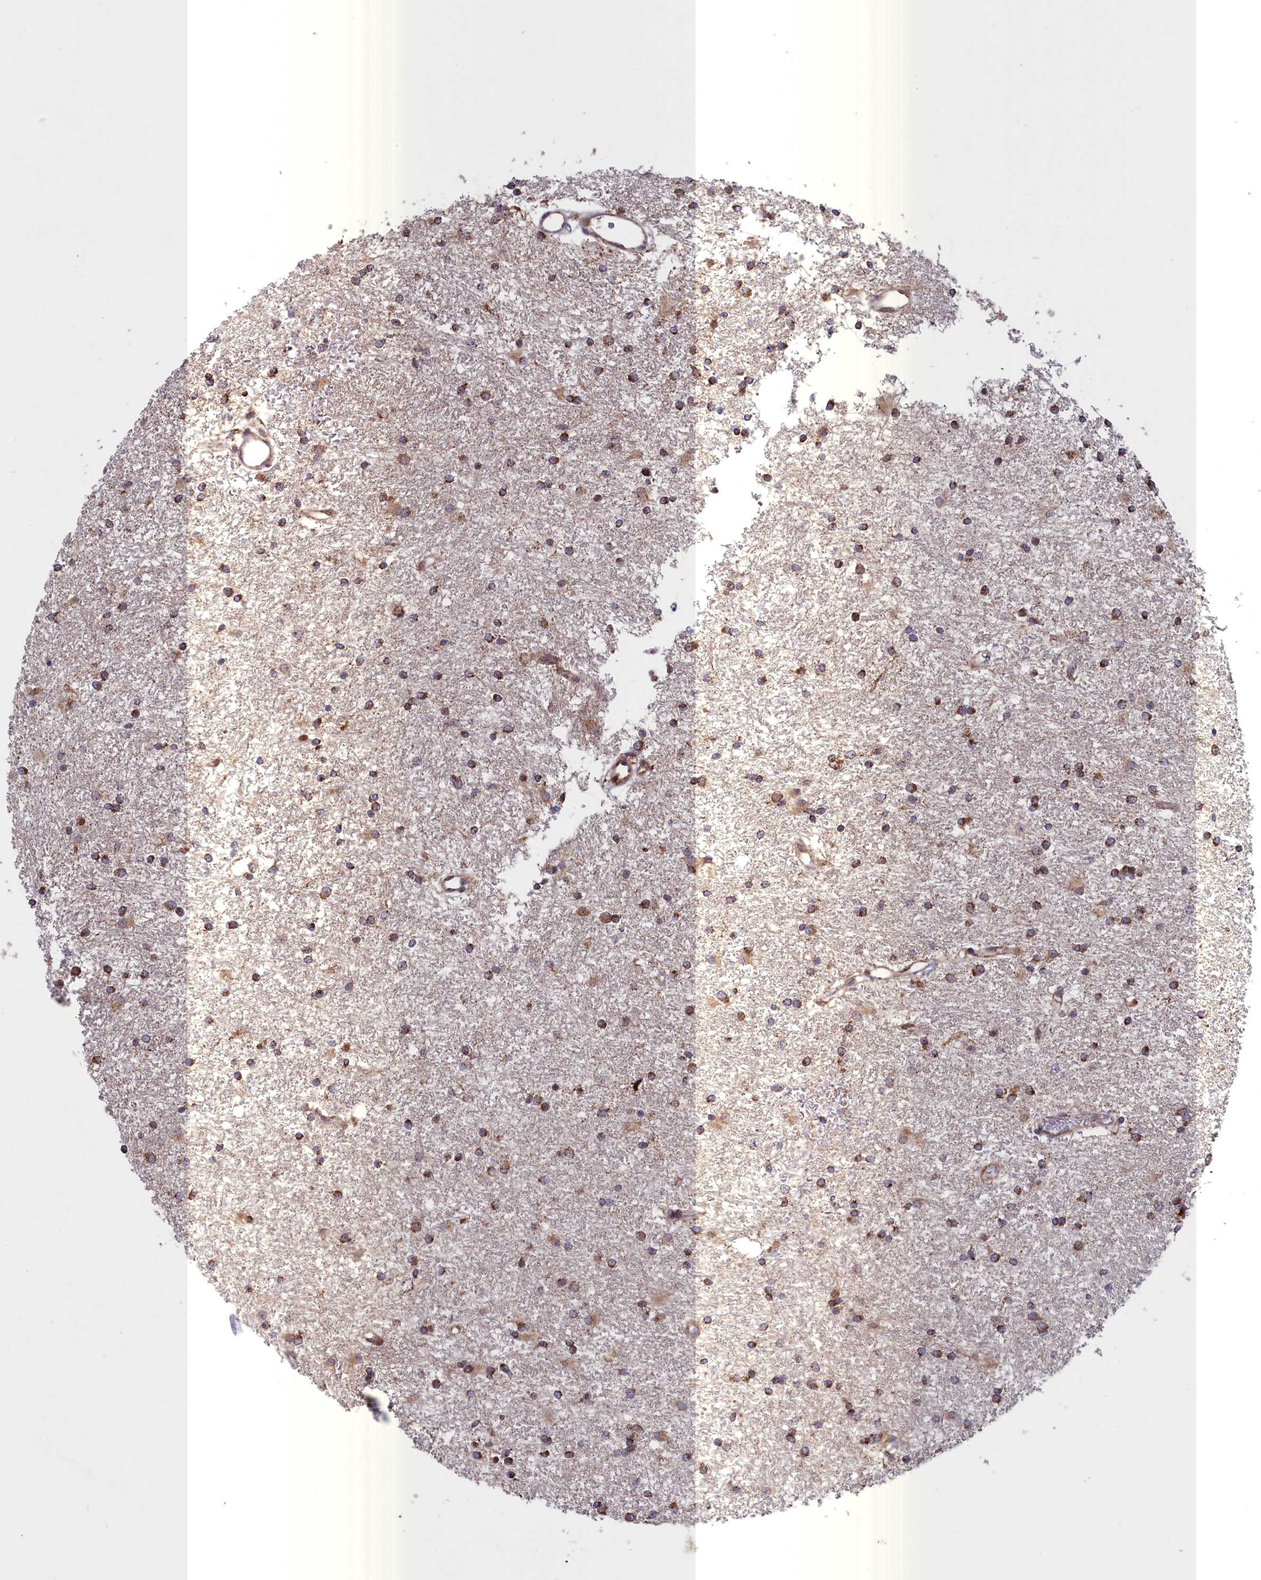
{"staining": {"intensity": "moderate", "quantity": ">75%", "location": "cytoplasmic/membranous"}, "tissue": "glioma", "cell_type": "Tumor cells", "image_type": "cancer", "snomed": [{"axis": "morphology", "description": "Glioma, malignant, High grade"}, {"axis": "topography", "description": "Brain"}], "caption": "Malignant glioma (high-grade) stained with DAB immunohistochemistry demonstrates medium levels of moderate cytoplasmic/membranous positivity in about >75% of tumor cells. The protein of interest is shown in brown color, while the nuclei are stained blue.", "gene": "TIMM44", "patient": {"sex": "male", "age": 77}}